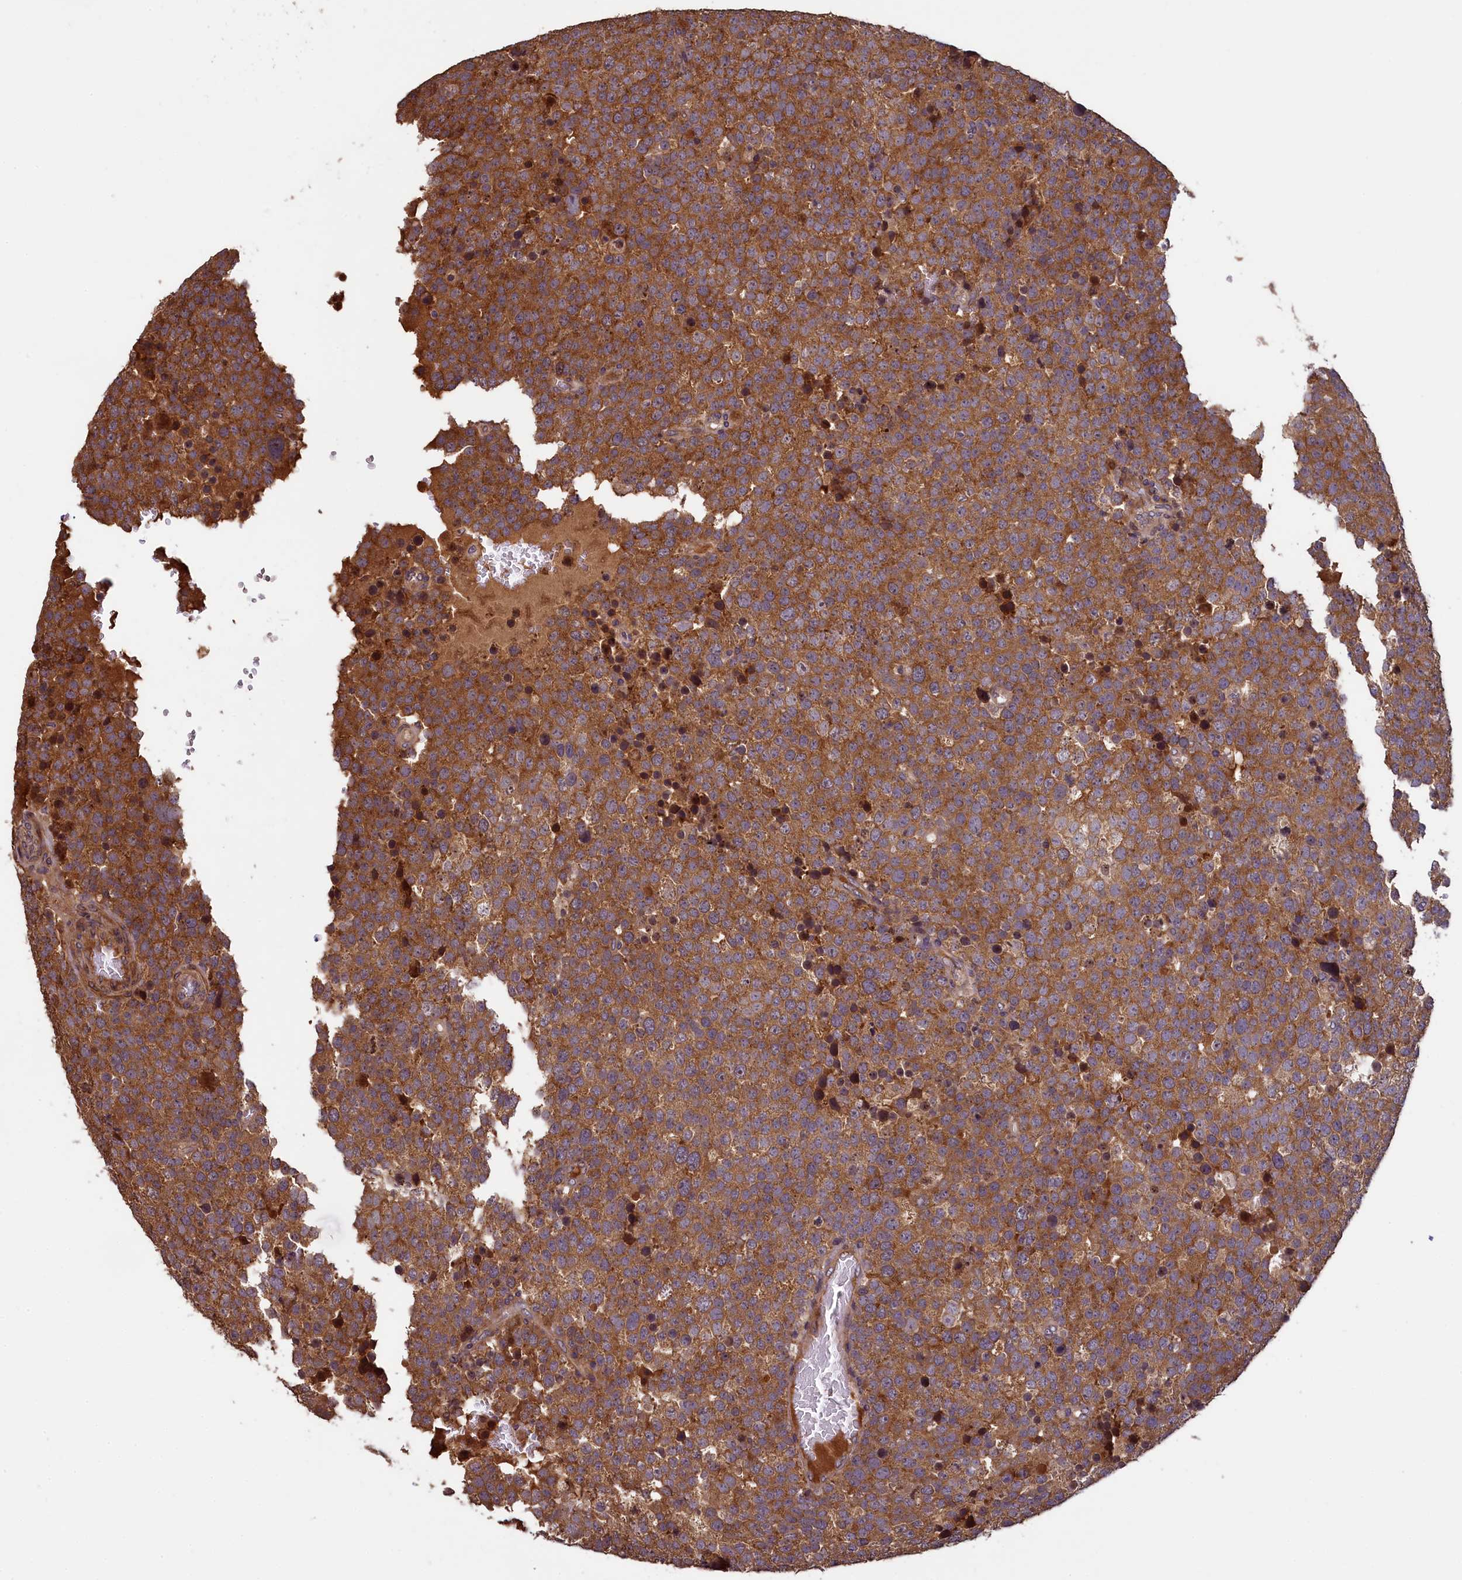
{"staining": {"intensity": "strong", "quantity": ">75%", "location": "cytoplasmic/membranous"}, "tissue": "testis cancer", "cell_type": "Tumor cells", "image_type": "cancer", "snomed": [{"axis": "morphology", "description": "Seminoma, NOS"}, {"axis": "topography", "description": "Testis"}], "caption": "A high-resolution image shows IHC staining of testis cancer, which demonstrates strong cytoplasmic/membranous expression in about >75% of tumor cells.", "gene": "NUDT6", "patient": {"sex": "male", "age": 71}}